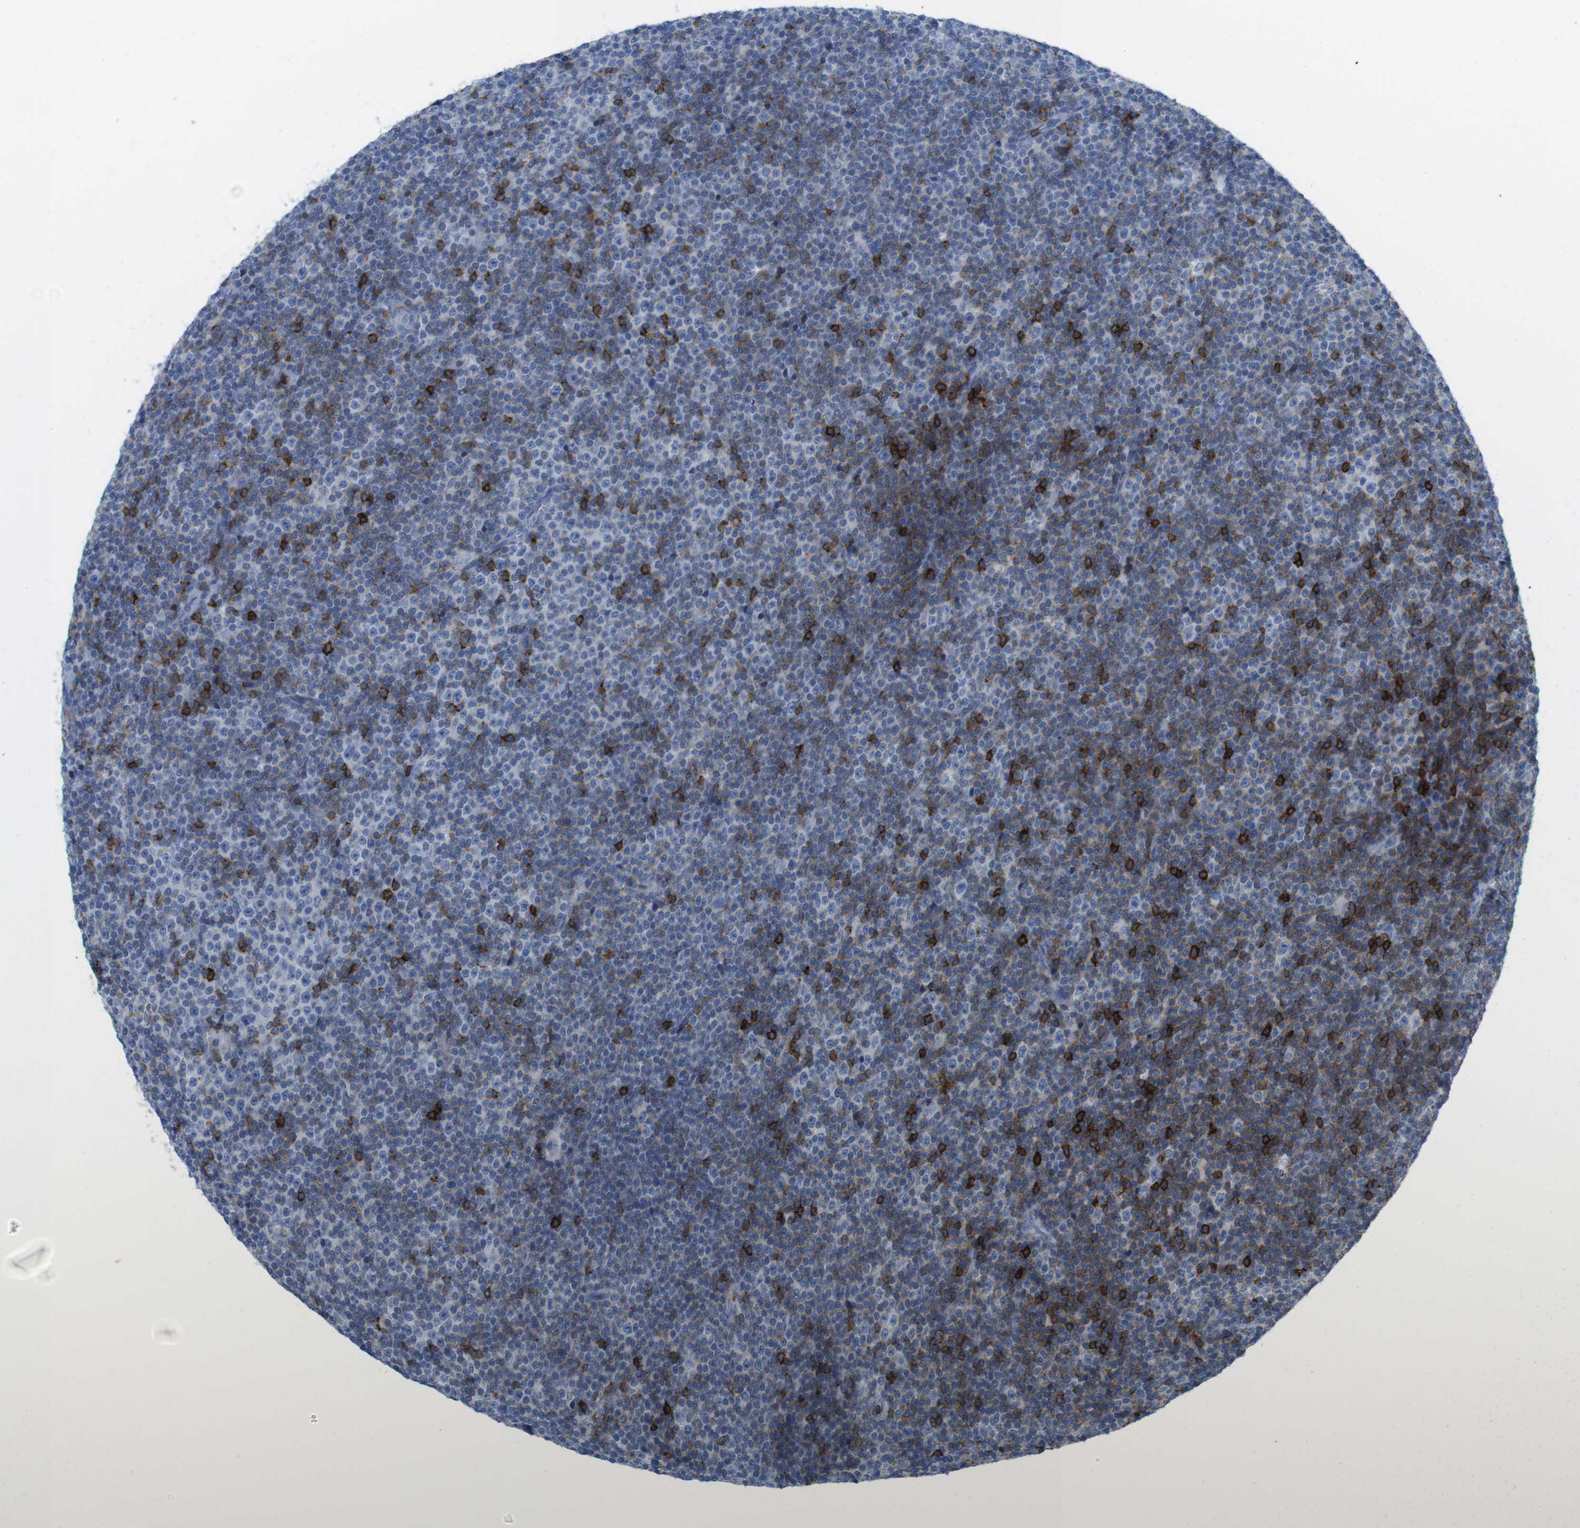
{"staining": {"intensity": "weak", "quantity": "25%-75%", "location": "cytoplasmic/membranous"}, "tissue": "lymphoma", "cell_type": "Tumor cells", "image_type": "cancer", "snomed": [{"axis": "morphology", "description": "Malignant lymphoma, non-Hodgkin's type, Low grade"}, {"axis": "topography", "description": "Lymph node"}], "caption": "High-magnification brightfield microscopy of lymphoma stained with DAB (3,3'-diaminobenzidine) (brown) and counterstained with hematoxylin (blue). tumor cells exhibit weak cytoplasmic/membranous expression is identified in about25%-75% of cells.", "gene": "CD5", "patient": {"sex": "female", "age": 67}}